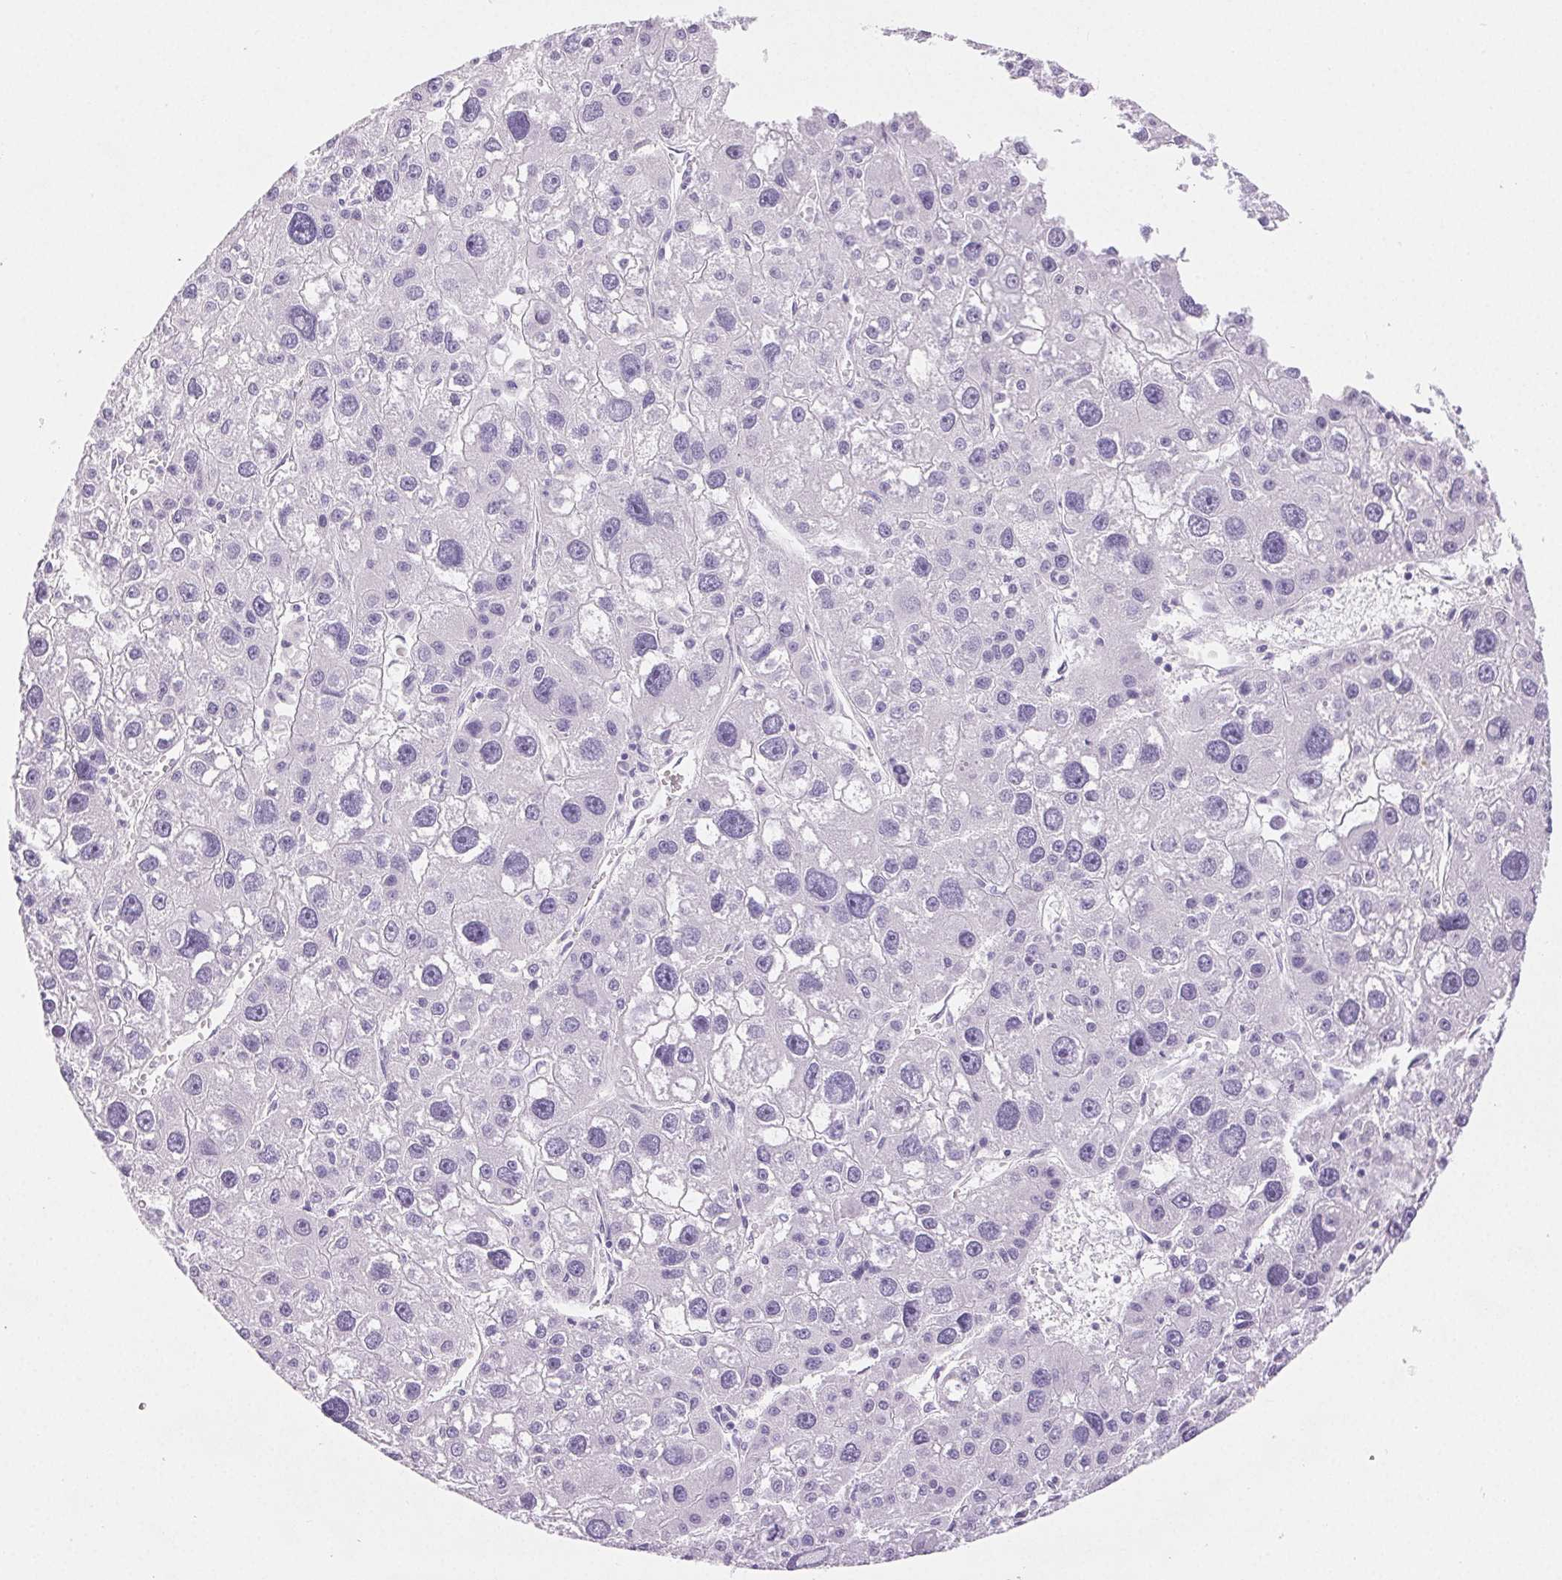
{"staining": {"intensity": "negative", "quantity": "none", "location": "none"}, "tissue": "liver cancer", "cell_type": "Tumor cells", "image_type": "cancer", "snomed": [{"axis": "morphology", "description": "Carcinoma, Hepatocellular, NOS"}, {"axis": "topography", "description": "Liver"}], "caption": "Liver cancer (hepatocellular carcinoma) stained for a protein using IHC shows no positivity tumor cells.", "gene": "CLDN16", "patient": {"sex": "male", "age": 73}}